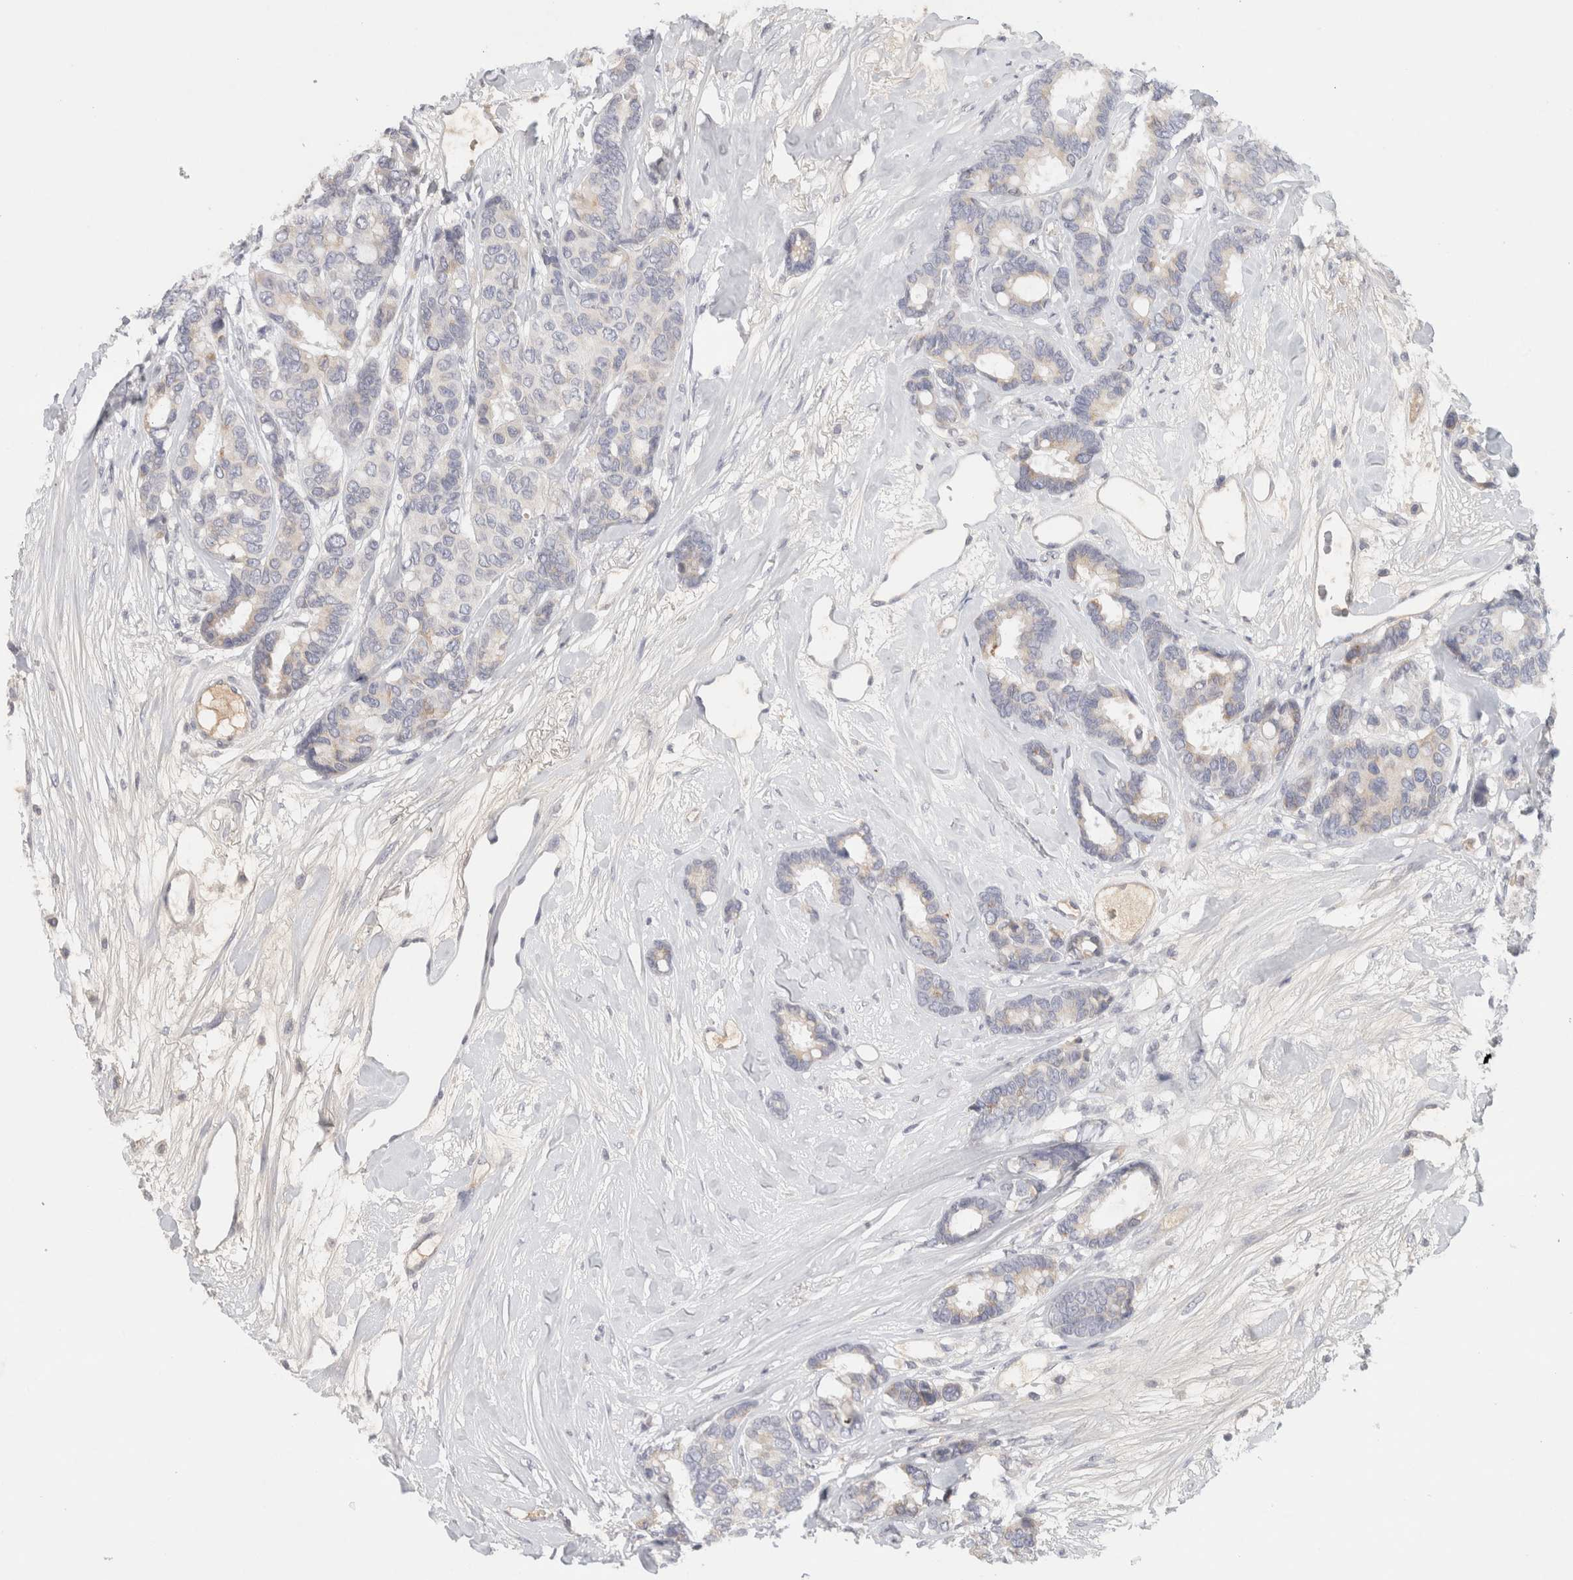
{"staining": {"intensity": "negative", "quantity": "none", "location": "none"}, "tissue": "breast cancer", "cell_type": "Tumor cells", "image_type": "cancer", "snomed": [{"axis": "morphology", "description": "Duct carcinoma"}, {"axis": "topography", "description": "Breast"}], "caption": "The image reveals no significant positivity in tumor cells of breast cancer.", "gene": "STK31", "patient": {"sex": "female", "age": 87}}